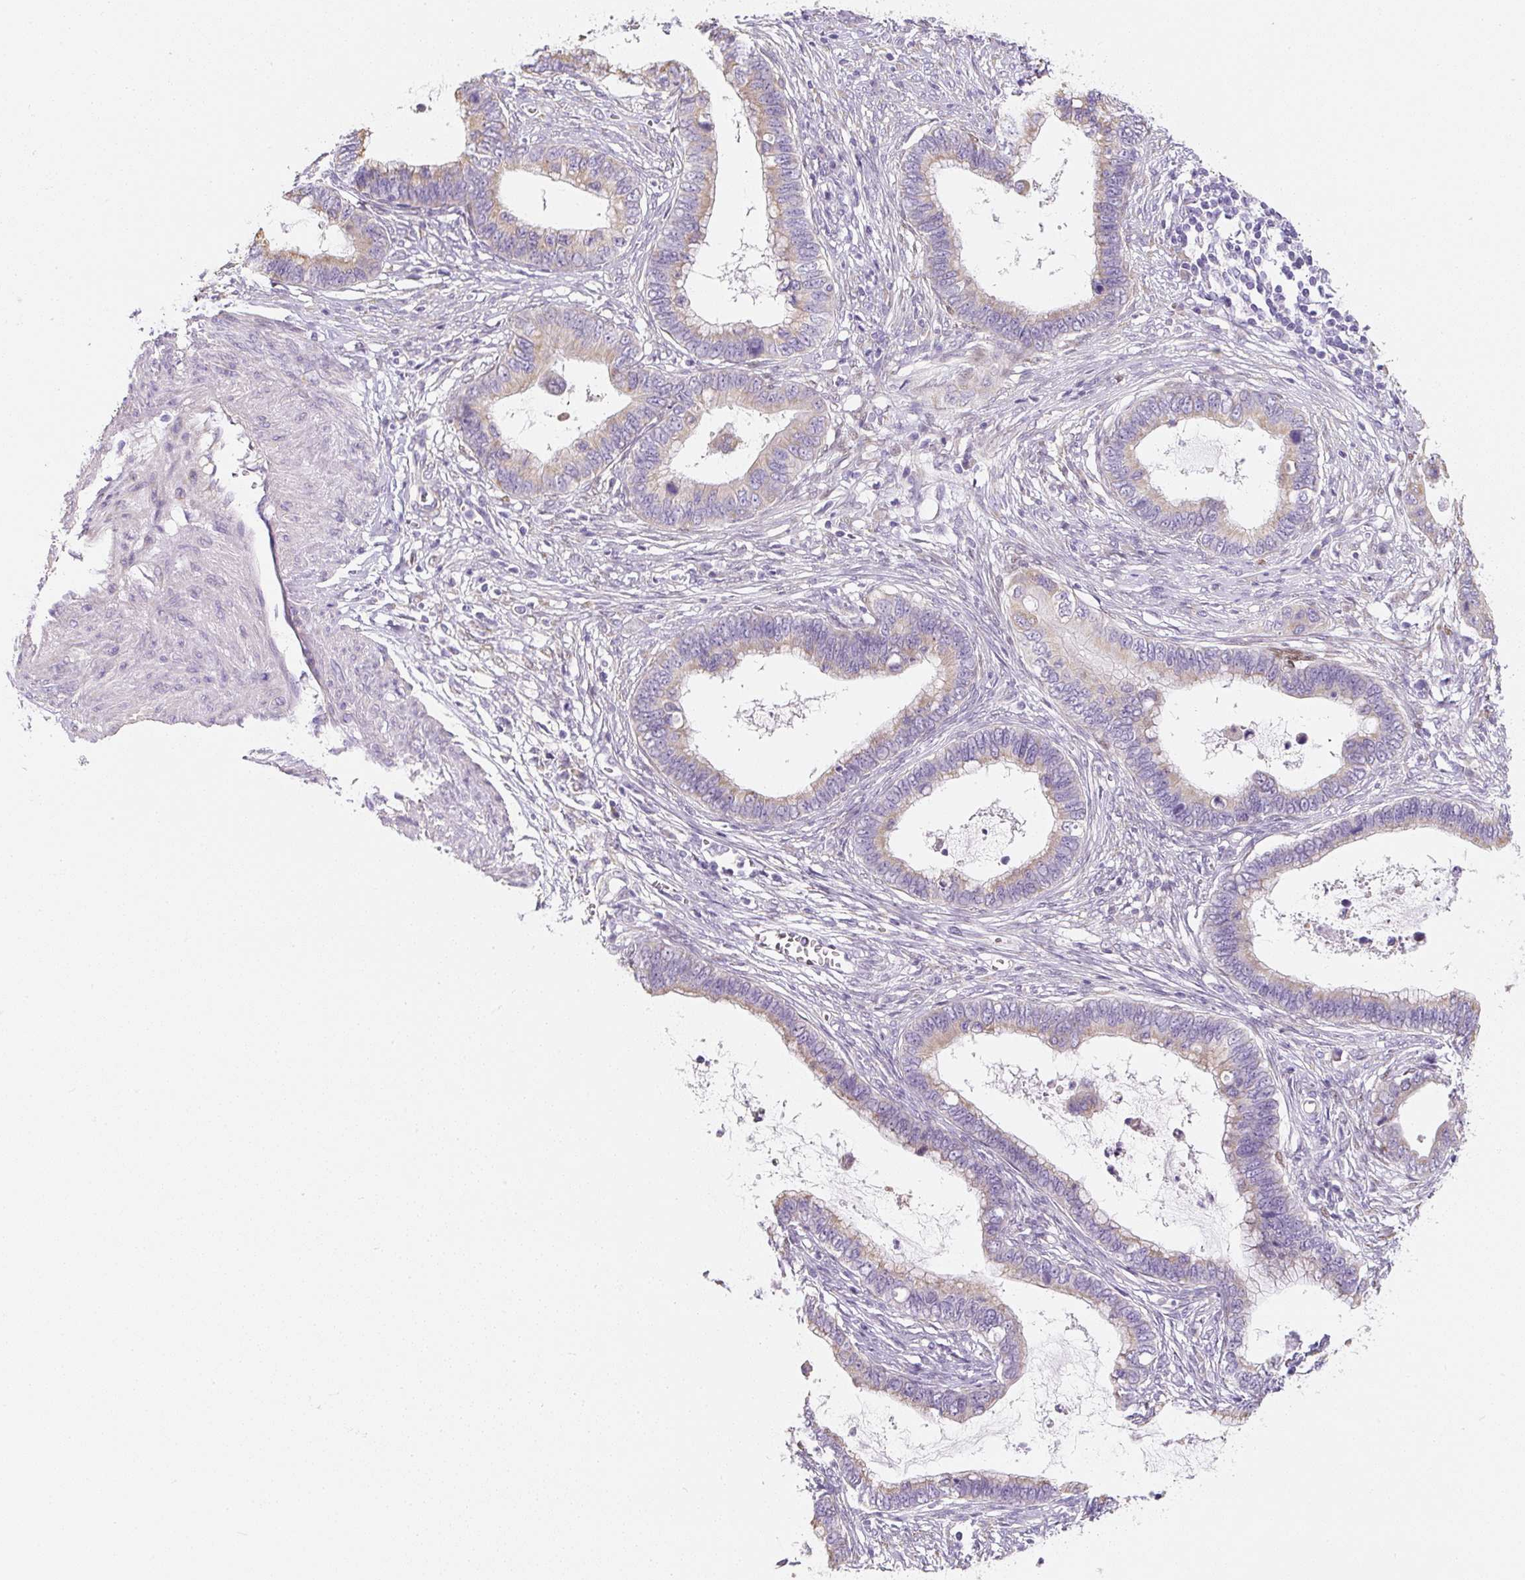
{"staining": {"intensity": "moderate", "quantity": "25%-75%", "location": "cytoplasmic/membranous"}, "tissue": "cervical cancer", "cell_type": "Tumor cells", "image_type": "cancer", "snomed": [{"axis": "morphology", "description": "Adenocarcinoma, NOS"}, {"axis": "topography", "description": "Cervix"}], "caption": "Immunohistochemistry (IHC) (DAB) staining of human cervical adenocarcinoma exhibits moderate cytoplasmic/membranous protein staining in approximately 25%-75% of tumor cells.", "gene": "PWWP3B", "patient": {"sex": "female", "age": 44}}